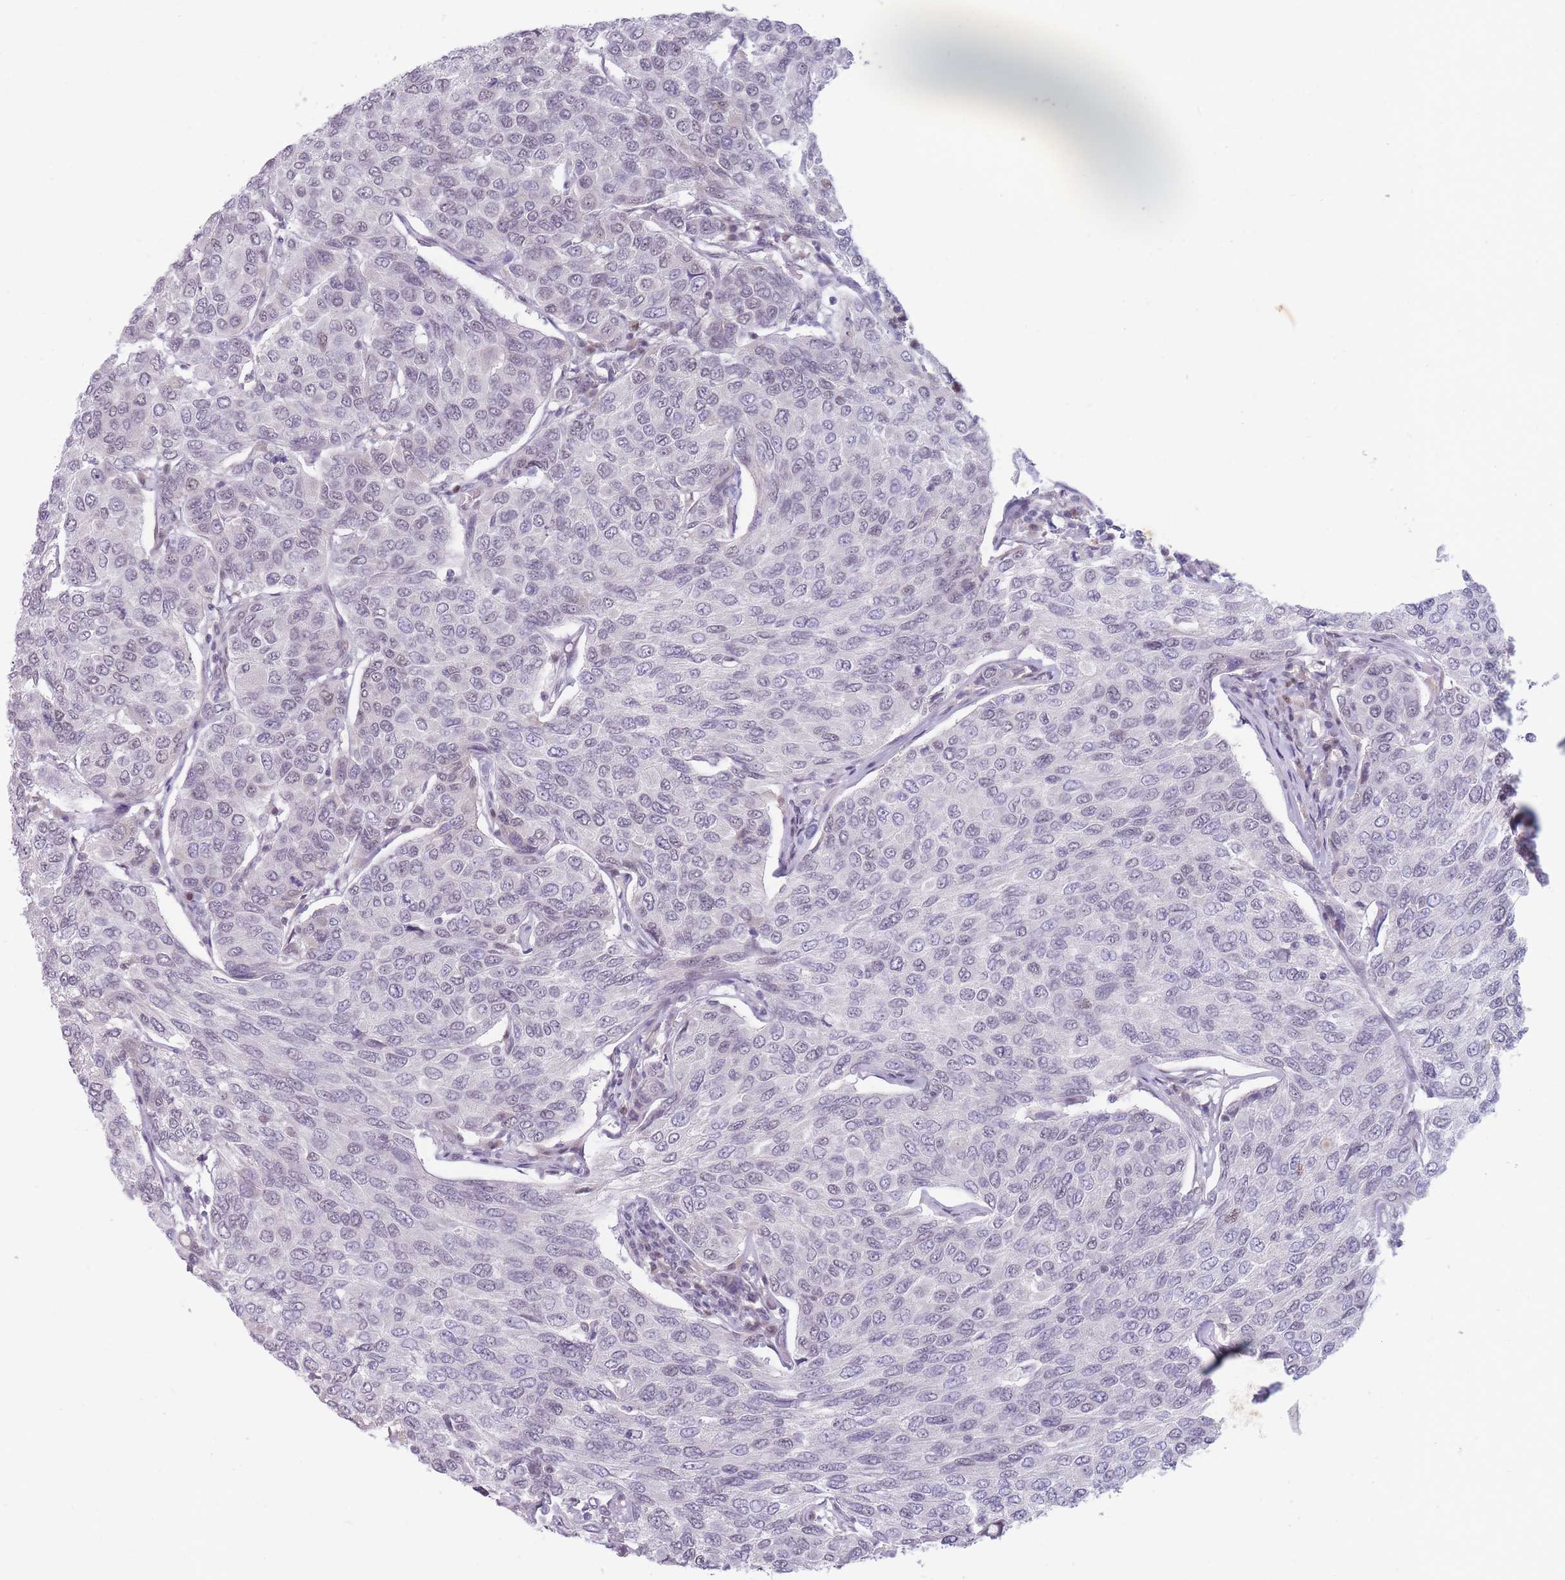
{"staining": {"intensity": "negative", "quantity": "none", "location": "none"}, "tissue": "breast cancer", "cell_type": "Tumor cells", "image_type": "cancer", "snomed": [{"axis": "morphology", "description": "Duct carcinoma"}, {"axis": "topography", "description": "Breast"}], "caption": "Tumor cells are negative for brown protein staining in intraductal carcinoma (breast). Nuclei are stained in blue.", "gene": "ARID3B", "patient": {"sex": "female", "age": 55}}